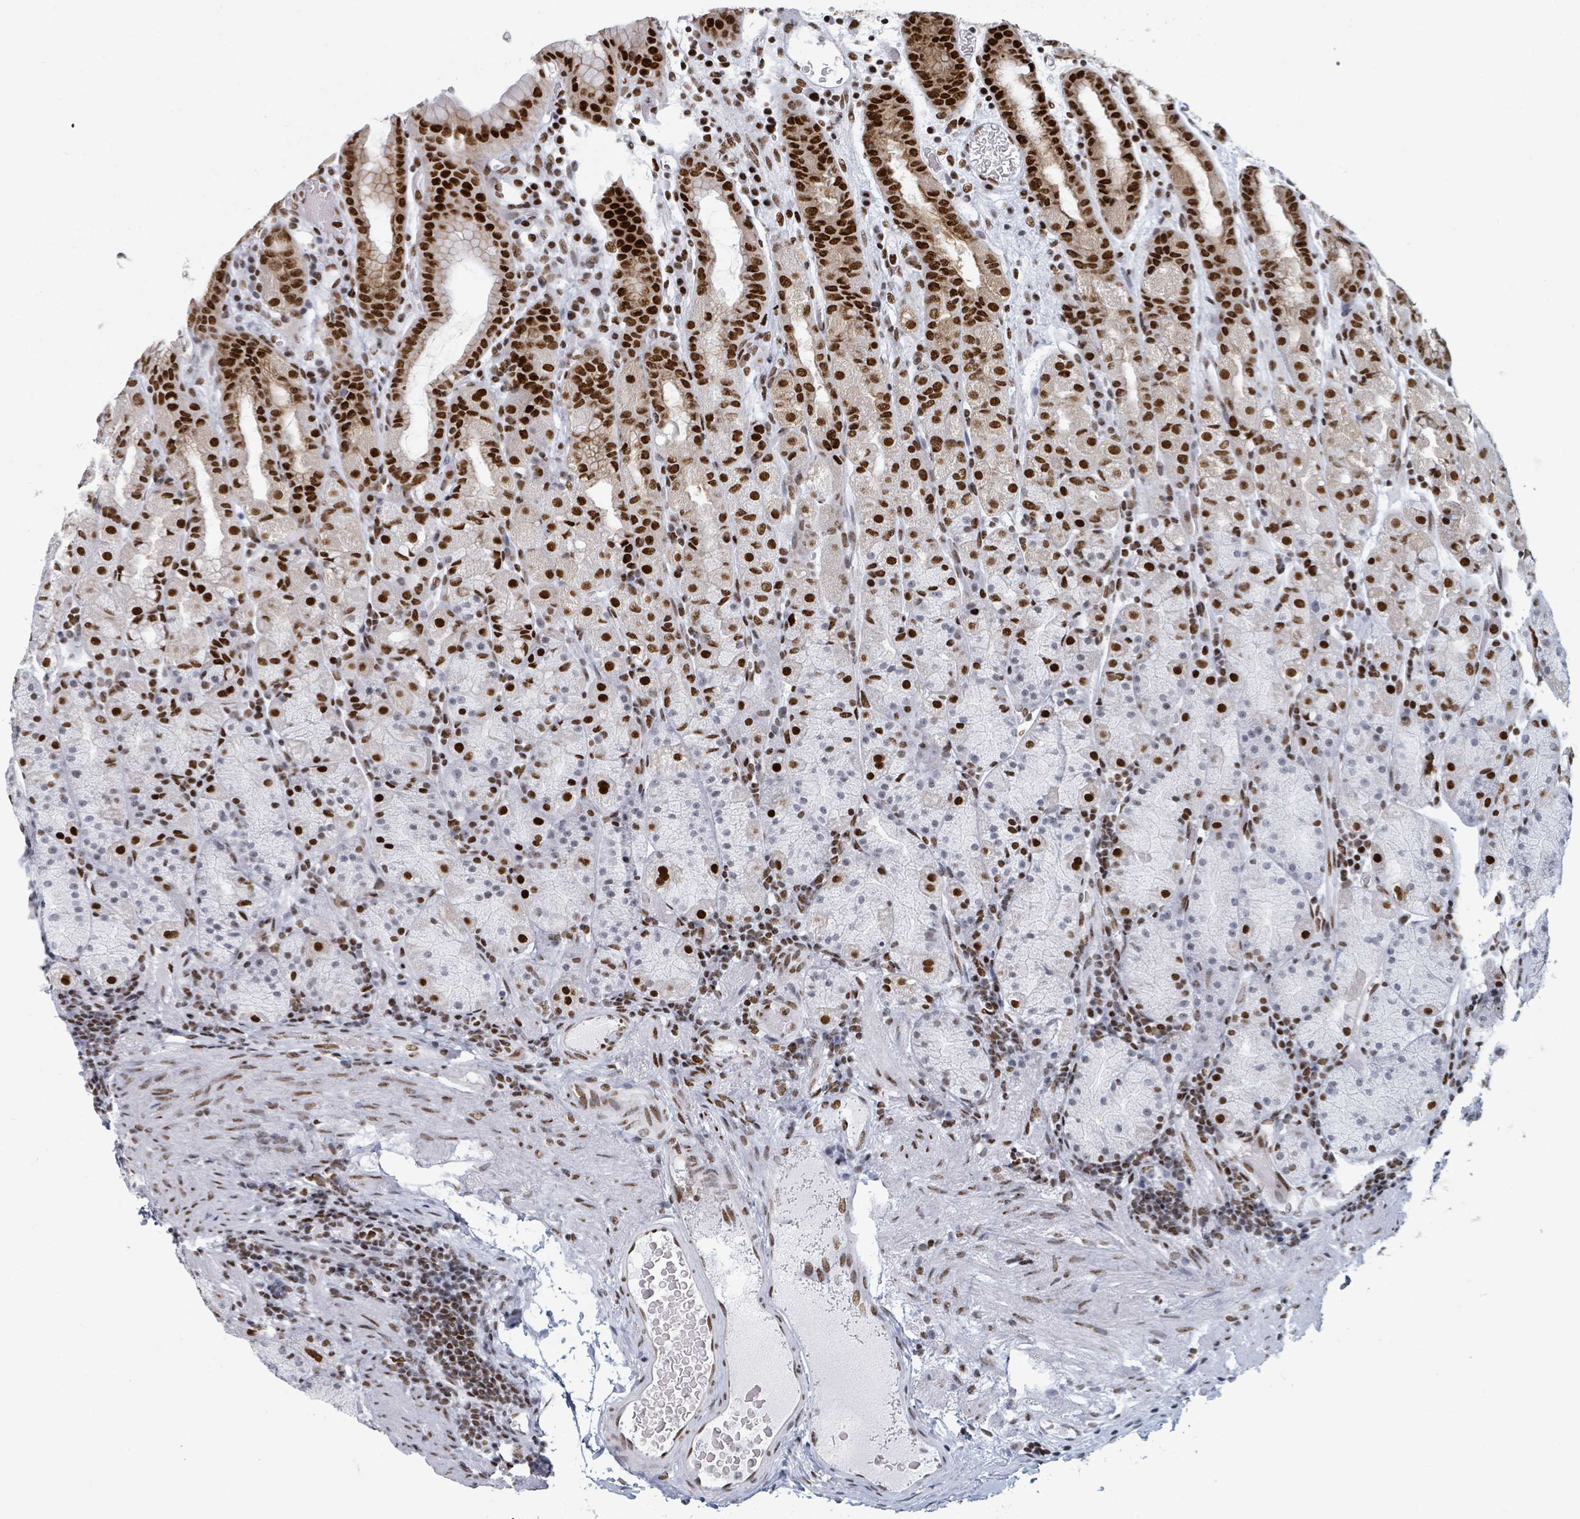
{"staining": {"intensity": "strong", "quantity": ">75%", "location": "nuclear"}, "tissue": "stomach", "cell_type": "Glandular cells", "image_type": "normal", "snomed": [{"axis": "morphology", "description": "Normal tissue, NOS"}, {"axis": "topography", "description": "Stomach, upper"}, {"axis": "topography", "description": "Stomach, lower"}, {"axis": "topography", "description": "Small intestine"}], "caption": "Strong nuclear staining for a protein is appreciated in about >75% of glandular cells of normal stomach using immunohistochemistry (IHC).", "gene": "DHX16", "patient": {"sex": "male", "age": 68}}